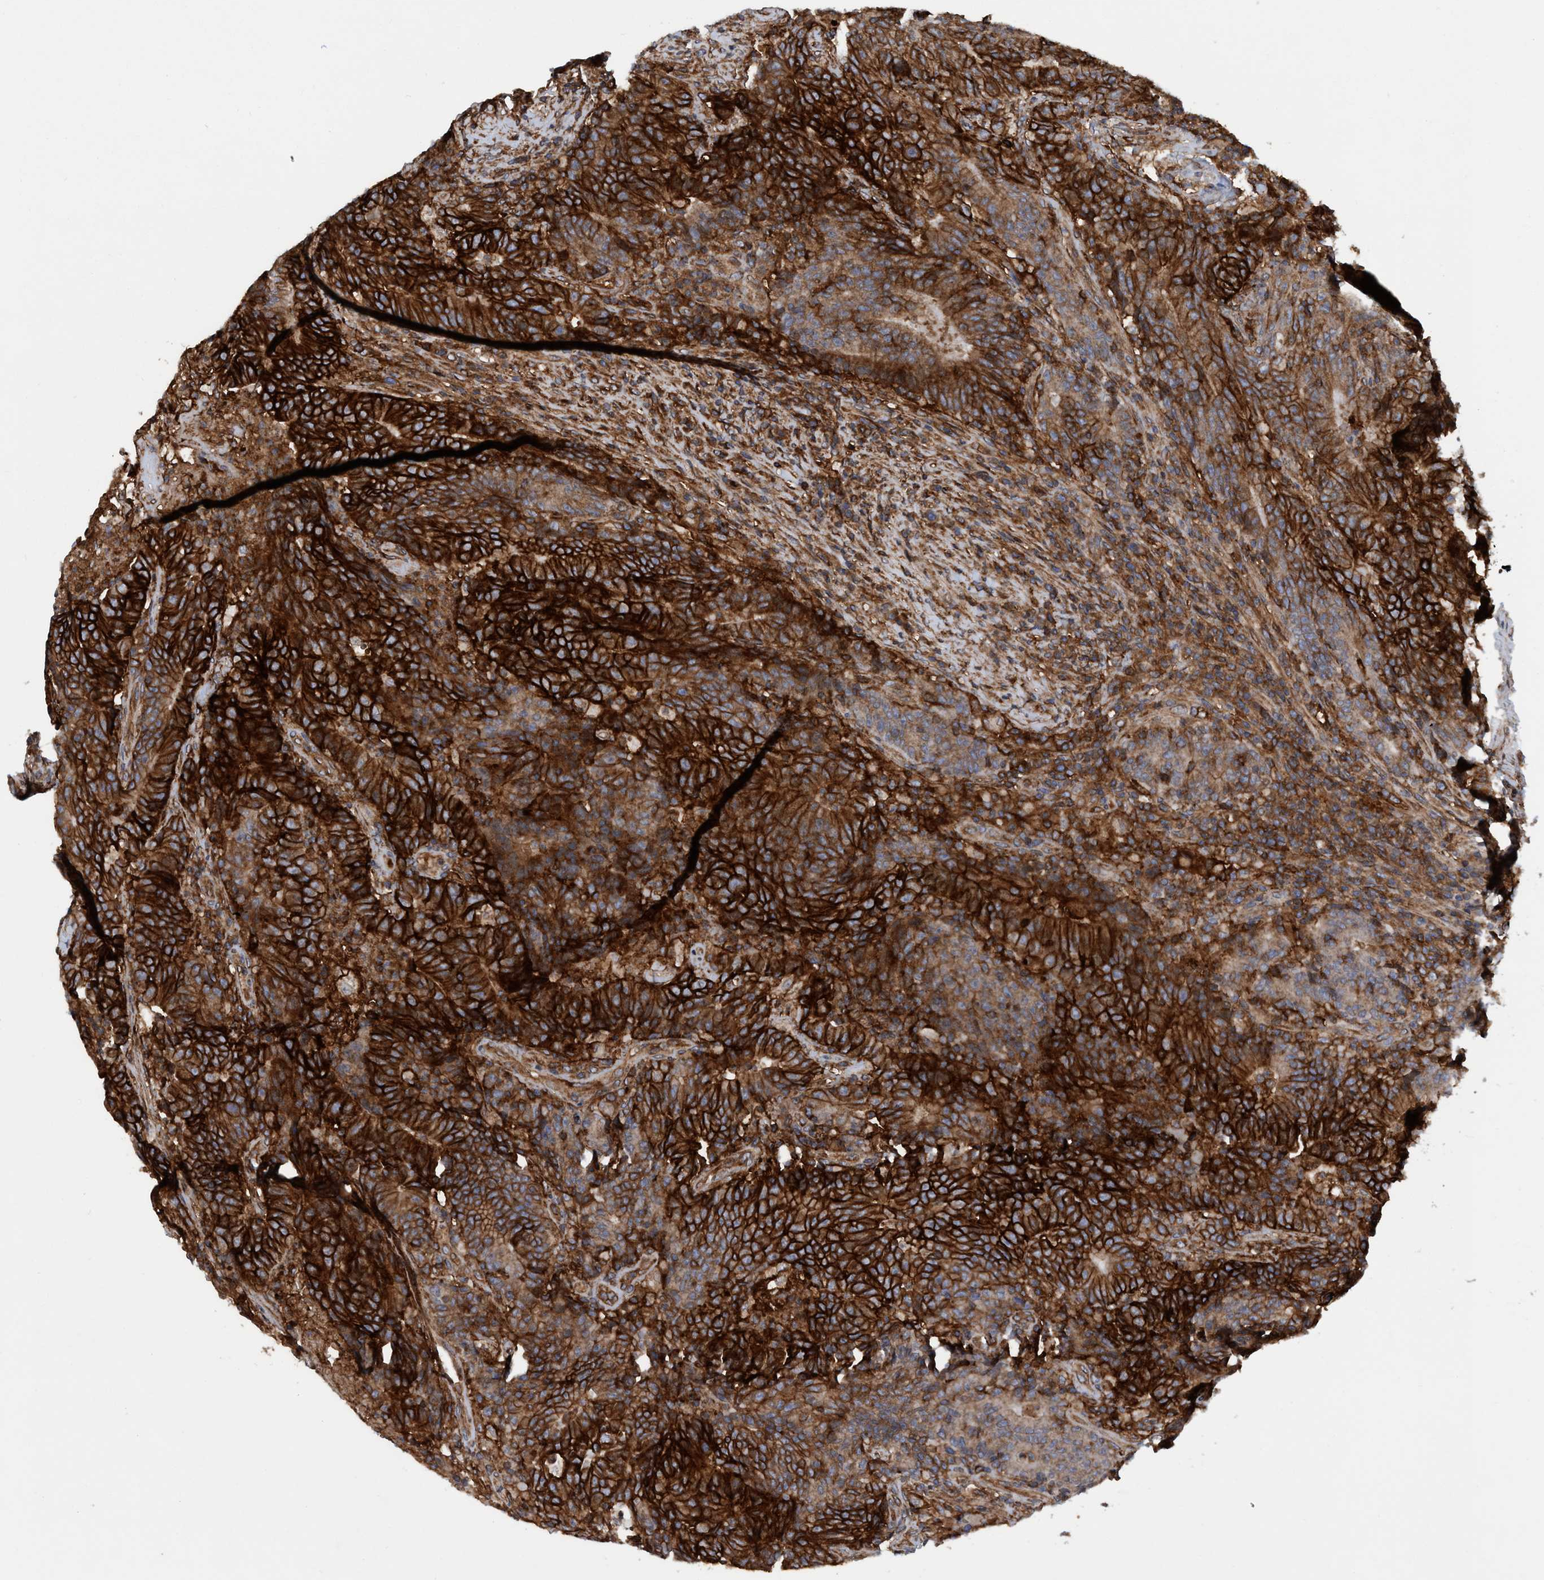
{"staining": {"intensity": "strong", "quantity": ">75%", "location": "cytoplasmic/membranous"}, "tissue": "colorectal cancer", "cell_type": "Tumor cells", "image_type": "cancer", "snomed": [{"axis": "morphology", "description": "Normal tissue, NOS"}, {"axis": "morphology", "description": "Adenocarcinoma, NOS"}, {"axis": "topography", "description": "Colon"}], "caption": "Strong cytoplasmic/membranous protein positivity is identified in about >75% of tumor cells in adenocarcinoma (colorectal).", "gene": "SLC16A3", "patient": {"sex": "female", "age": 75}}